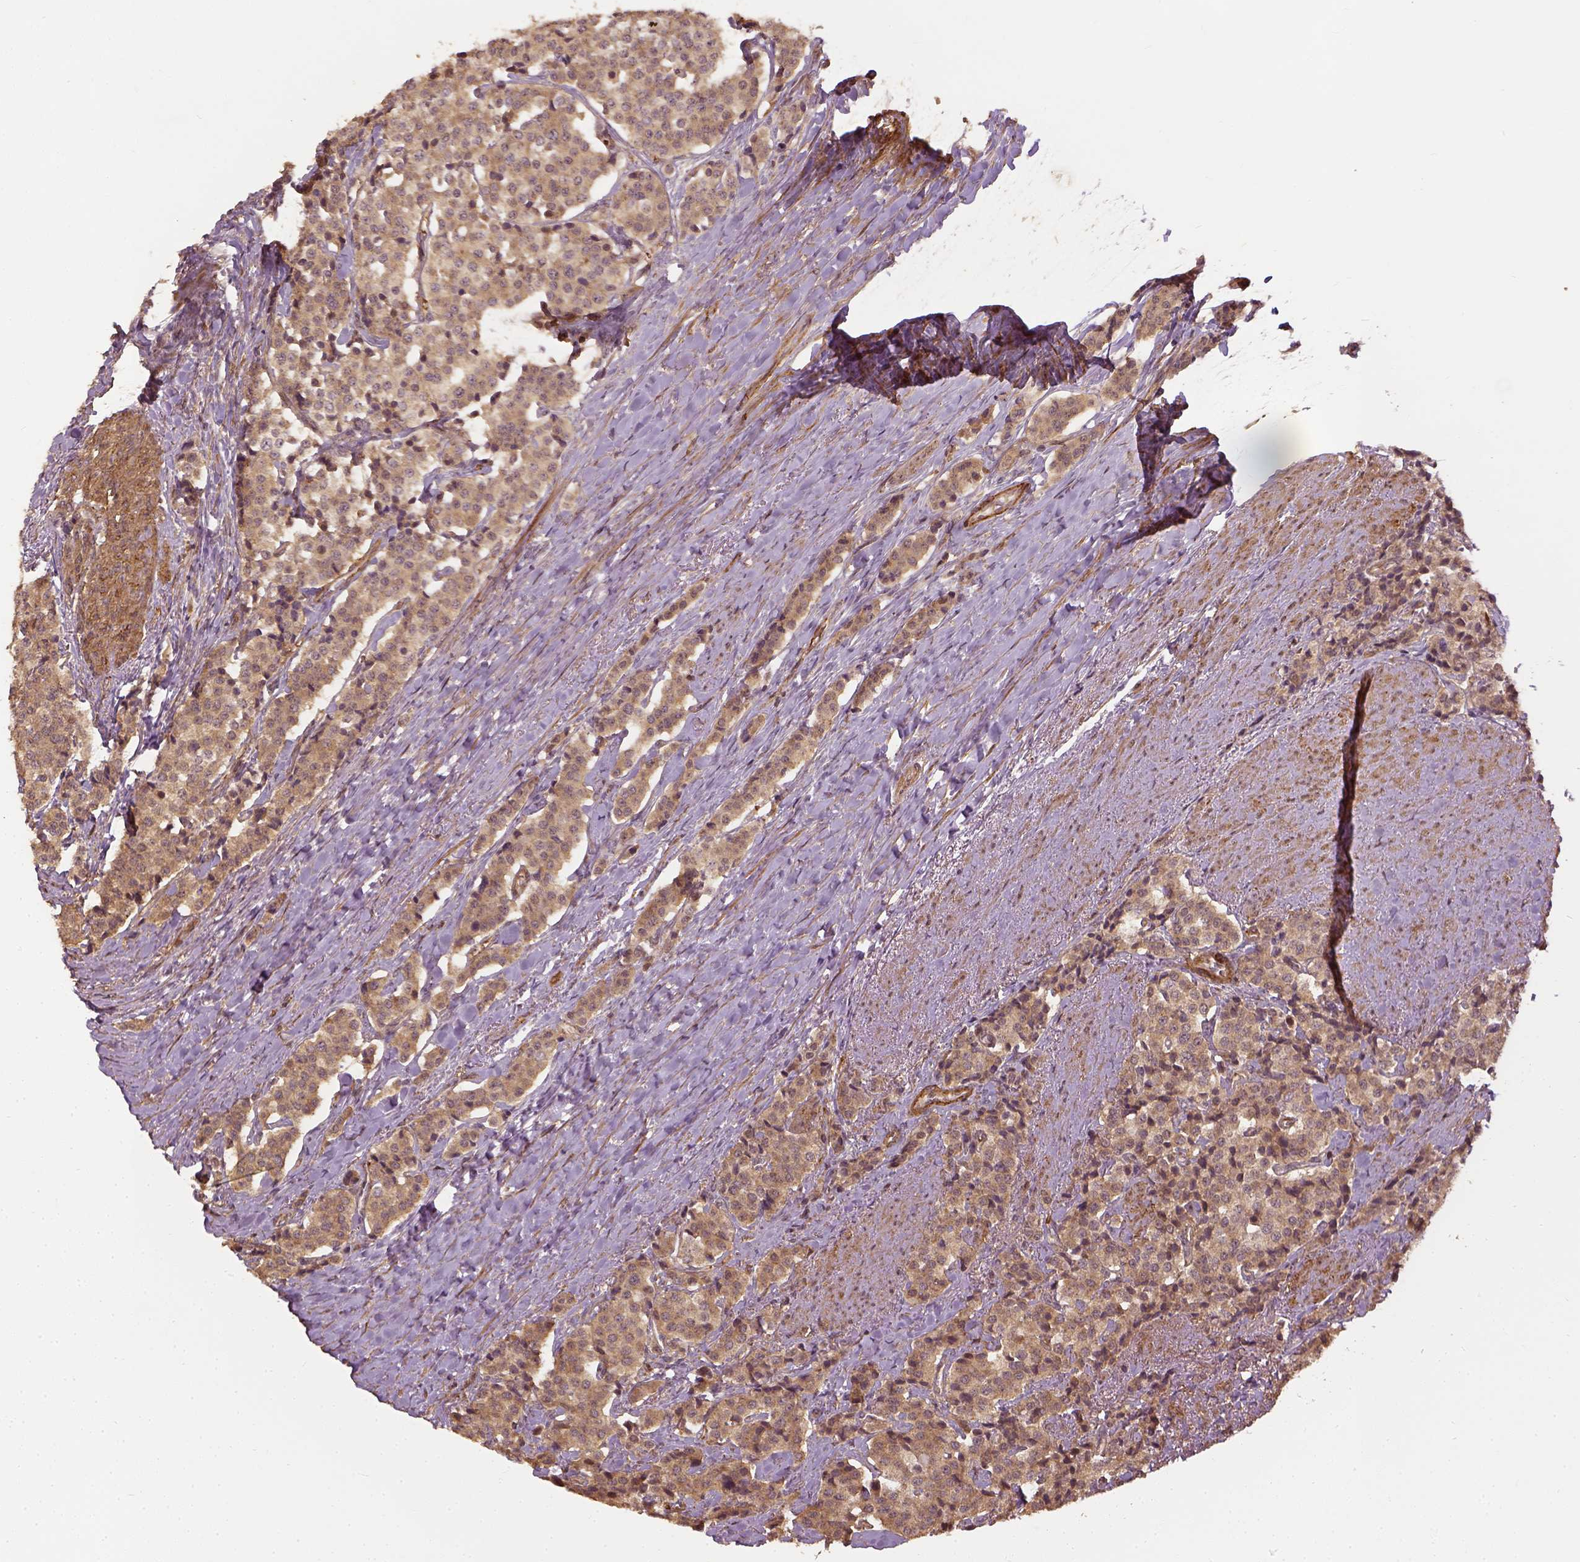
{"staining": {"intensity": "moderate", "quantity": ">75%", "location": "cytoplasmic/membranous"}, "tissue": "carcinoid", "cell_type": "Tumor cells", "image_type": "cancer", "snomed": [{"axis": "morphology", "description": "Carcinoid, malignant, NOS"}, {"axis": "topography", "description": "Small intestine"}], "caption": "Immunohistochemistry (IHC) photomicrograph of neoplastic tissue: human carcinoid (malignant) stained using immunohistochemistry displays medium levels of moderate protein expression localized specifically in the cytoplasmic/membranous of tumor cells, appearing as a cytoplasmic/membranous brown color.", "gene": "VEGFA", "patient": {"sex": "female", "age": 58}}